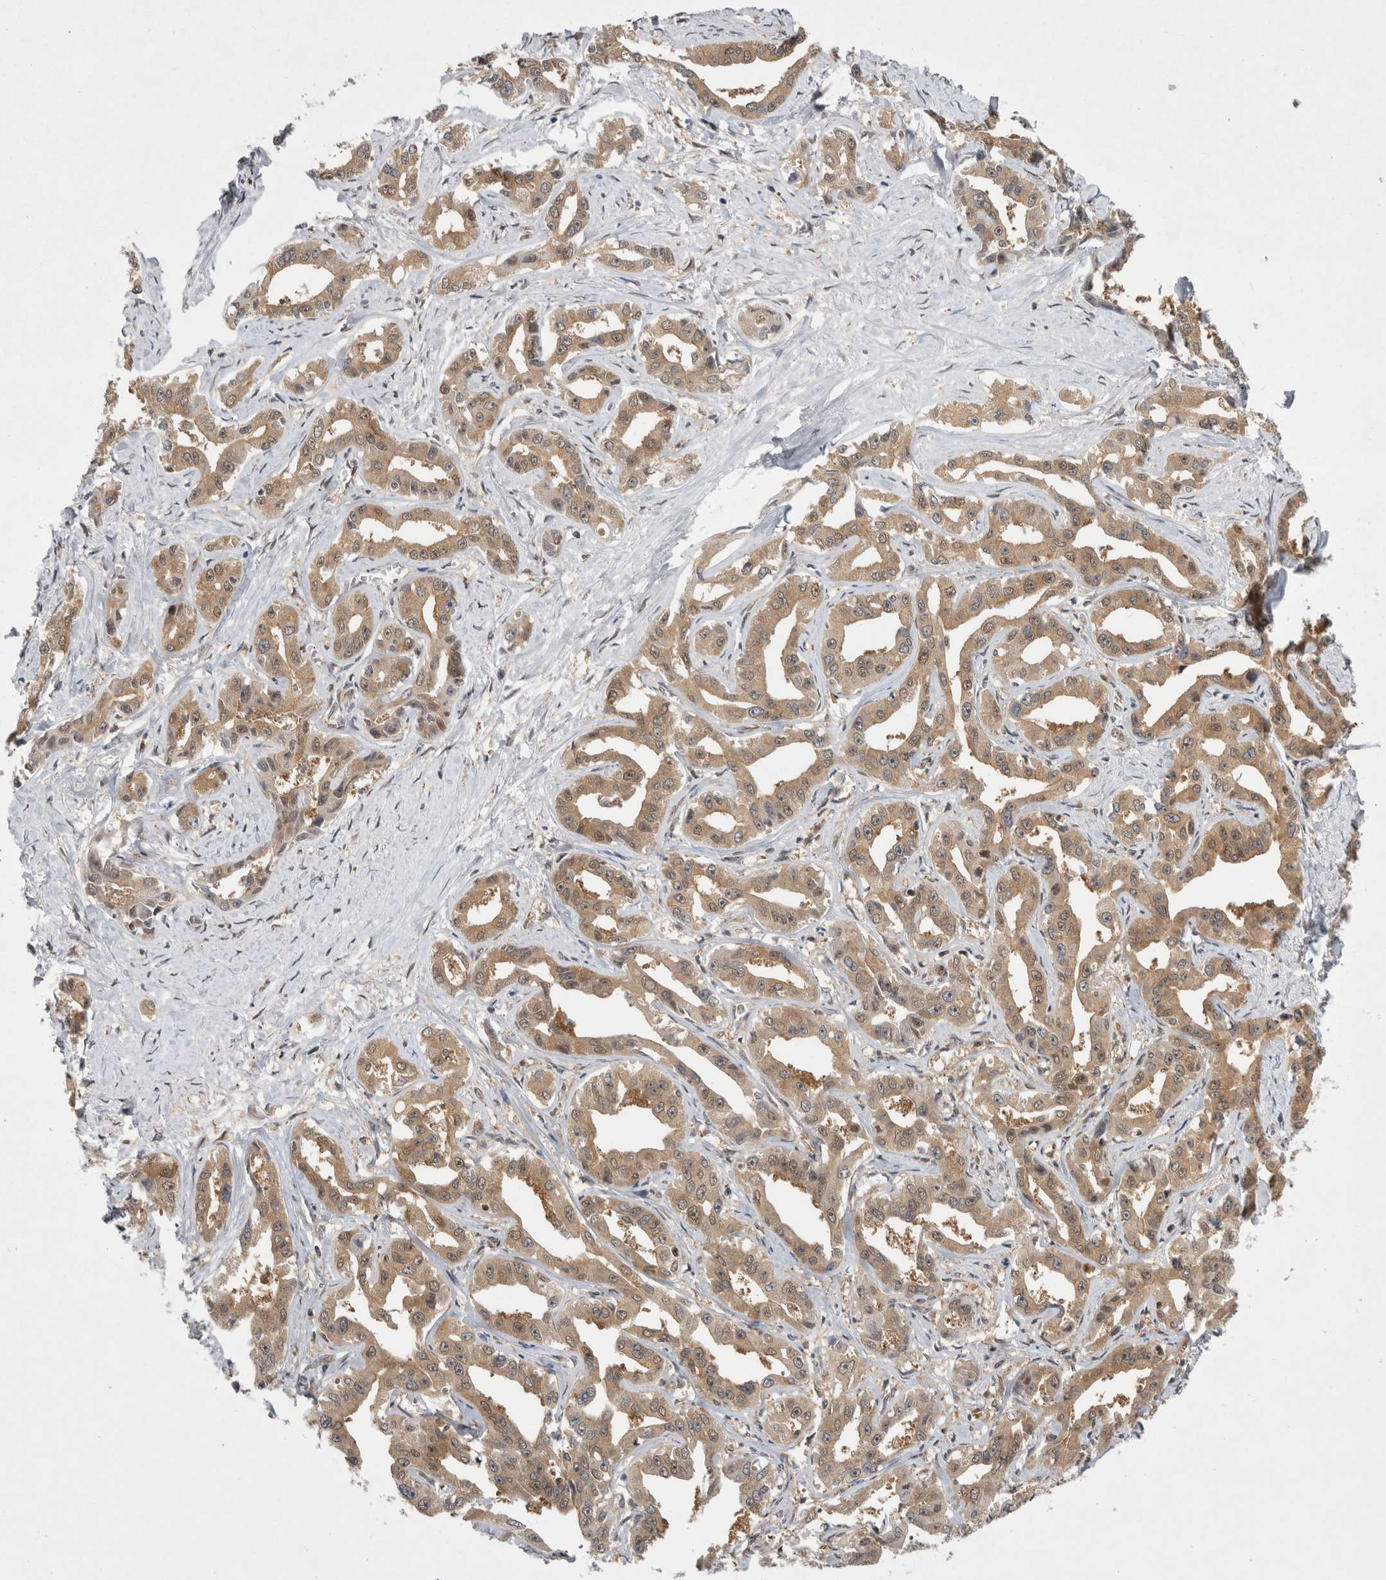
{"staining": {"intensity": "weak", "quantity": ">75%", "location": "cytoplasmic/membranous"}, "tissue": "liver cancer", "cell_type": "Tumor cells", "image_type": "cancer", "snomed": [{"axis": "morphology", "description": "Cholangiocarcinoma"}, {"axis": "topography", "description": "Liver"}], "caption": "Tumor cells exhibit weak cytoplasmic/membranous expression in about >75% of cells in cholangiocarcinoma (liver).", "gene": "PSMB2", "patient": {"sex": "male", "age": 59}}